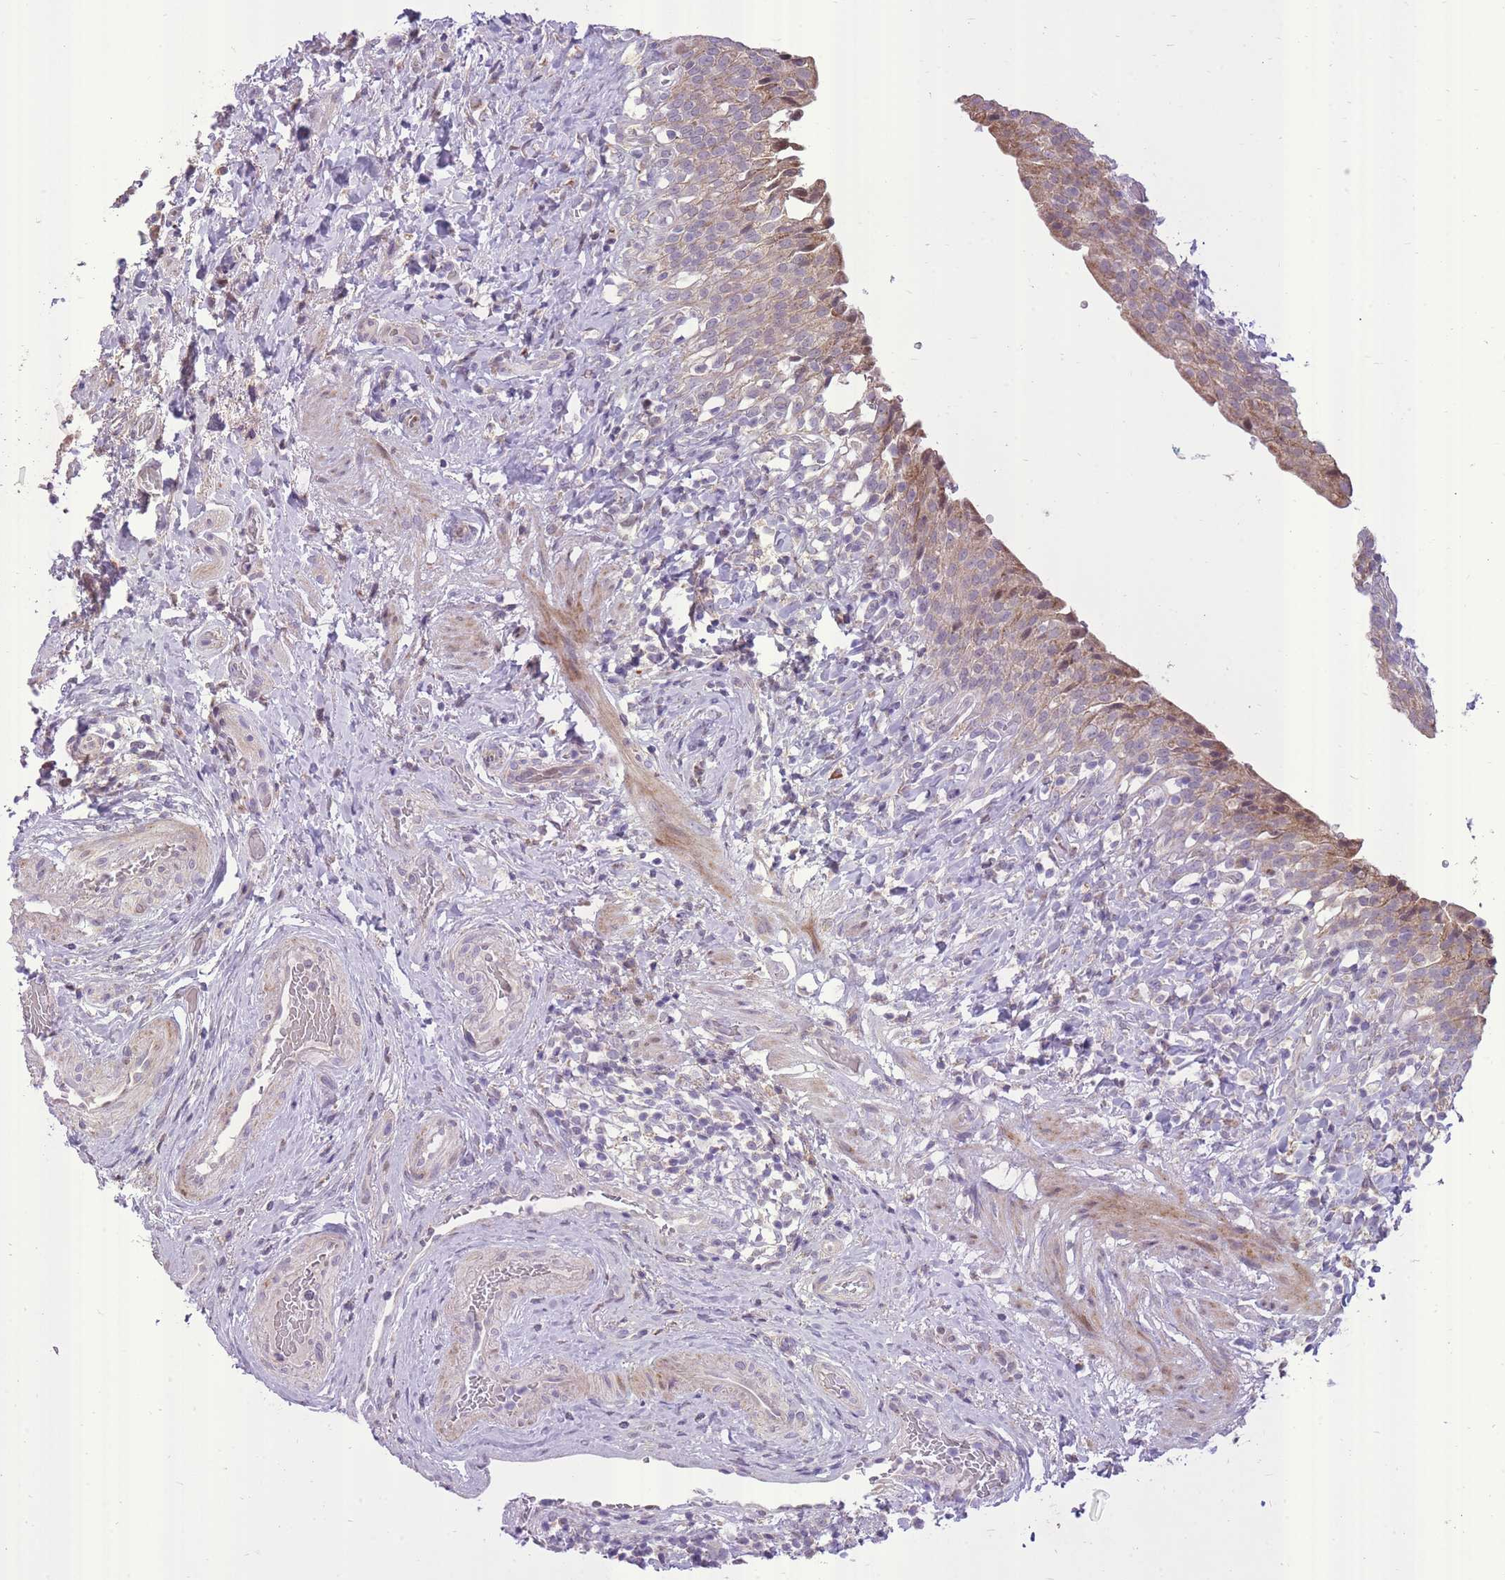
{"staining": {"intensity": "weak", "quantity": ">75%", "location": "cytoplasmic/membranous"}, "tissue": "urinary bladder", "cell_type": "Urothelial cells", "image_type": "normal", "snomed": [{"axis": "morphology", "description": "Normal tissue, NOS"}, {"axis": "morphology", "description": "Inflammation, NOS"}, {"axis": "topography", "description": "Urinary bladder"}], "caption": "Protein analysis of normal urinary bladder exhibits weak cytoplasmic/membranous staining in approximately >75% of urothelial cells.", "gene": "SLC4A4", "patient": {"sex": "male", "age": 64}}